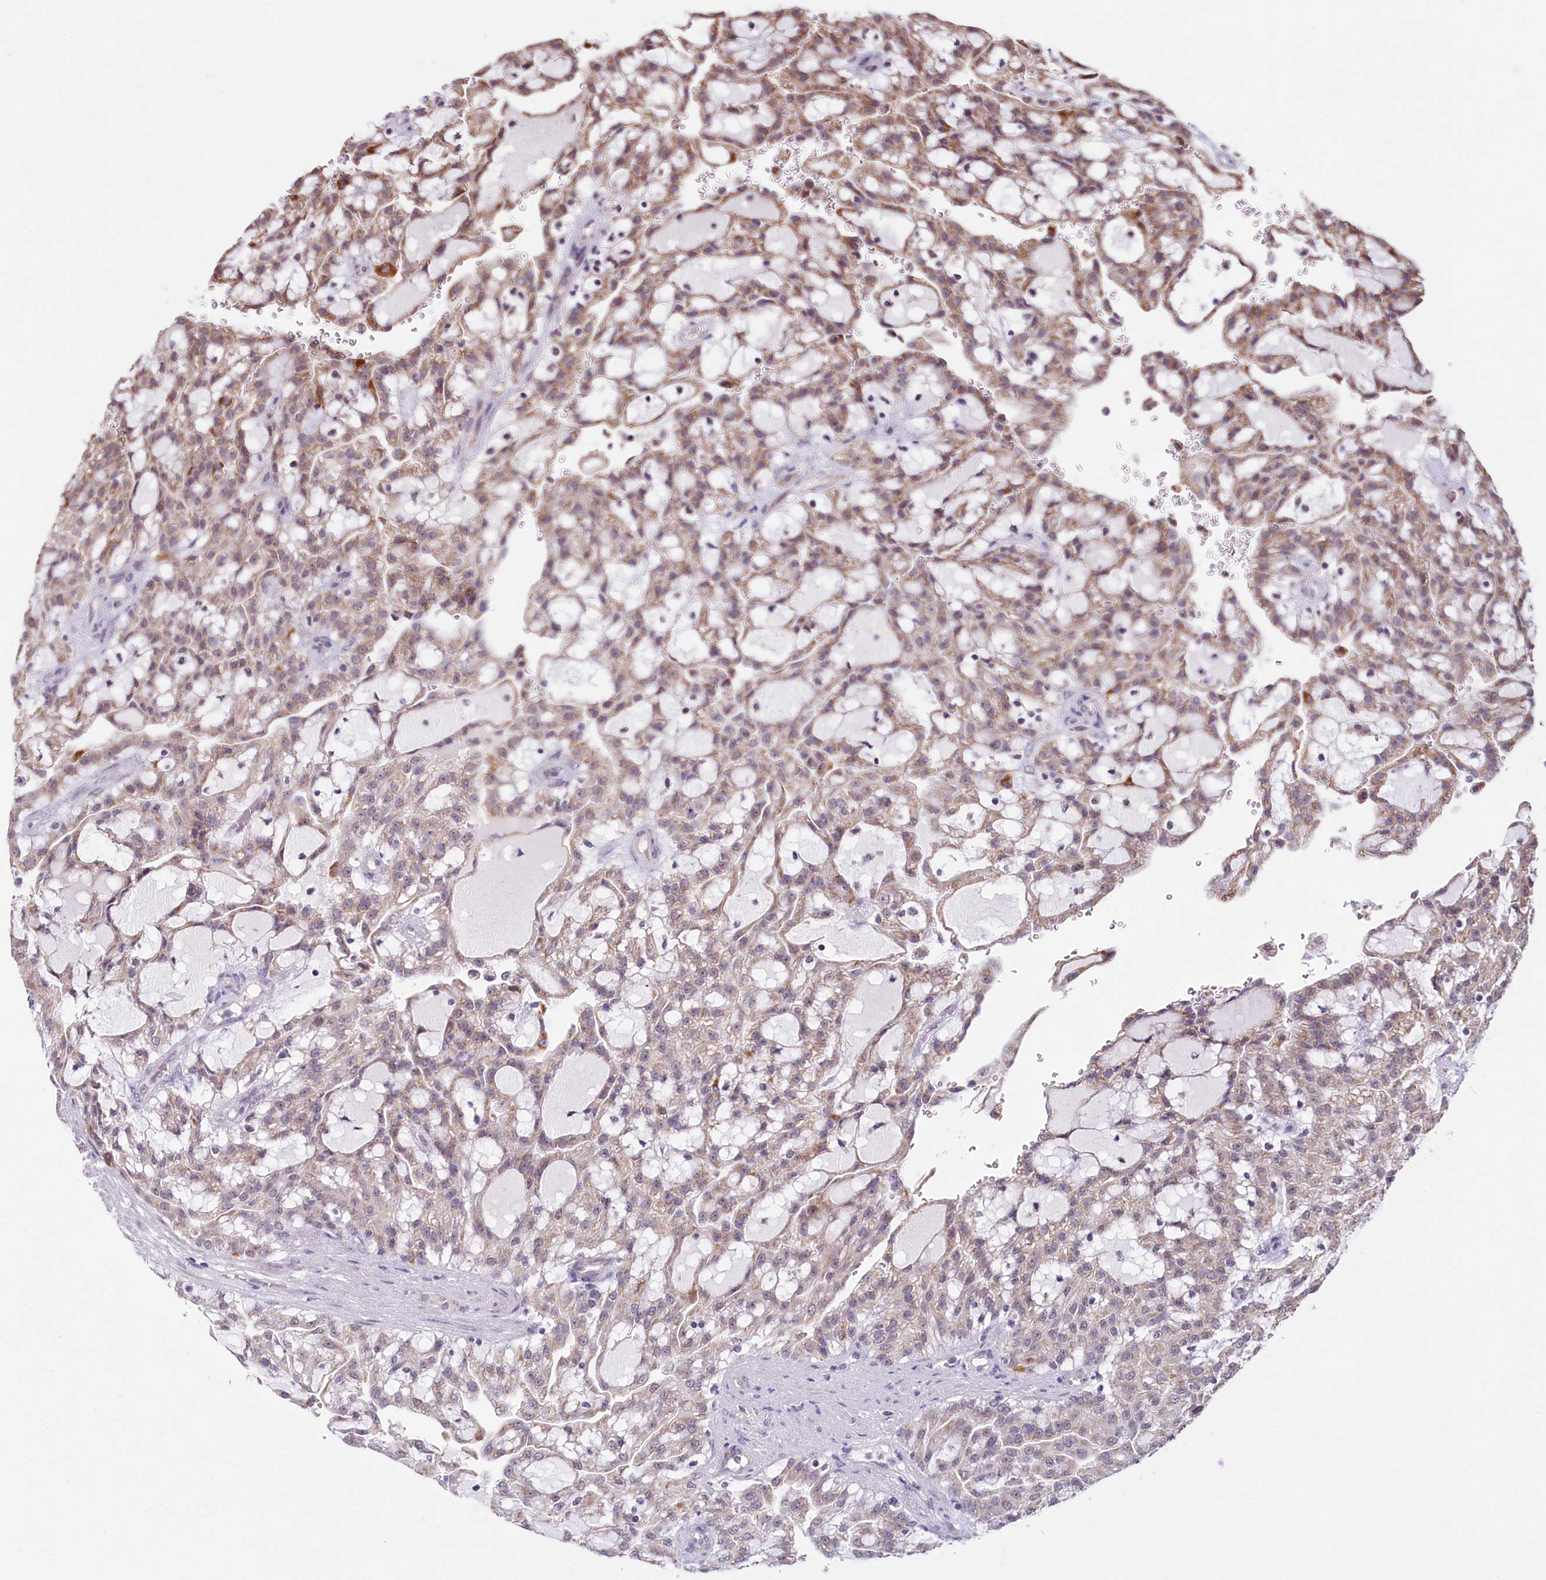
{"staining": {"intensity": "moderate", "quantity": ">75%", "location": "cytoplasmic/membranous"}, "tissue": "renal cancer", "cell_type": "Tumor cells", "image_type": "cancer", "snomed": [{"axis": "morphology", "description": "Adenocarcinoma, NOS"}, {"axis": "topography", "description": "Kidney"}], "caption": "Moderate cytoplasmic/membranous staining is appreciated in approximately >75% of tumor cells in renal cancer.", "gene": "PDE6D", "patient": {"sex": "male", "age": 63}}